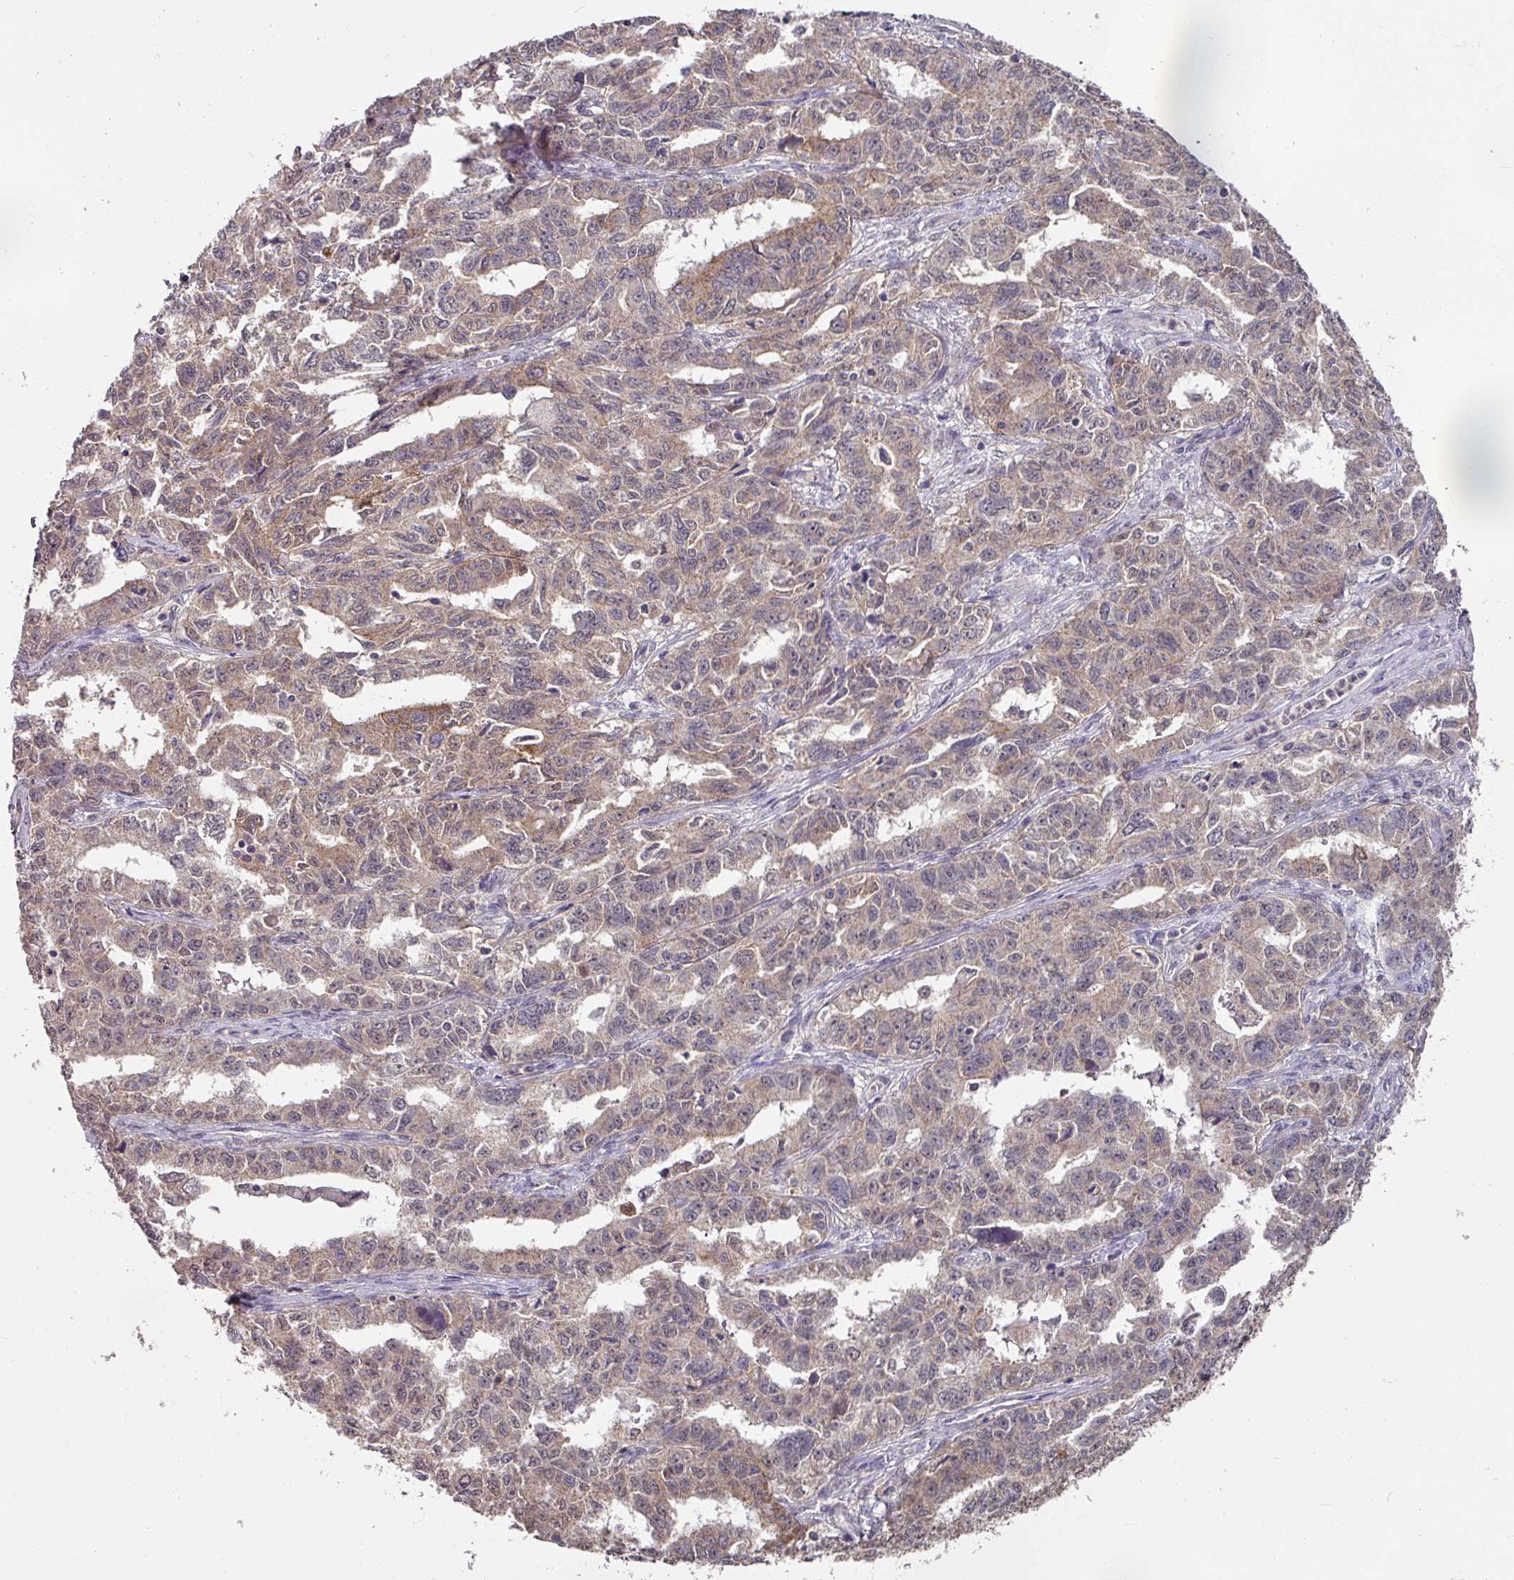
{"staining": {"intensity": "weak", "quantity": "25%-75%", "location": "cytoplasmic/membranous"}, "tissue": "ovarian cancer", "cell_type": "Tumor cells", "image_type": "cancer", "snomed": [{"axis": "morphology", "description": "Adenocarcinoma, NOS"}, {"axis": "morphology", "description": "Carcinoma, endometroid"}, {"axis": "topography", "description": "Ovary"}], "caption": "Protein positivity by immunohistochemistry (IHC) demonstrates weak cytoplasmic/membranous staining in approximately 25%-75% of tumor cells in ovarian endometroid carcinoma.", "gene": "EXTL3", "patient": {"sex": "female", "age": 72}}